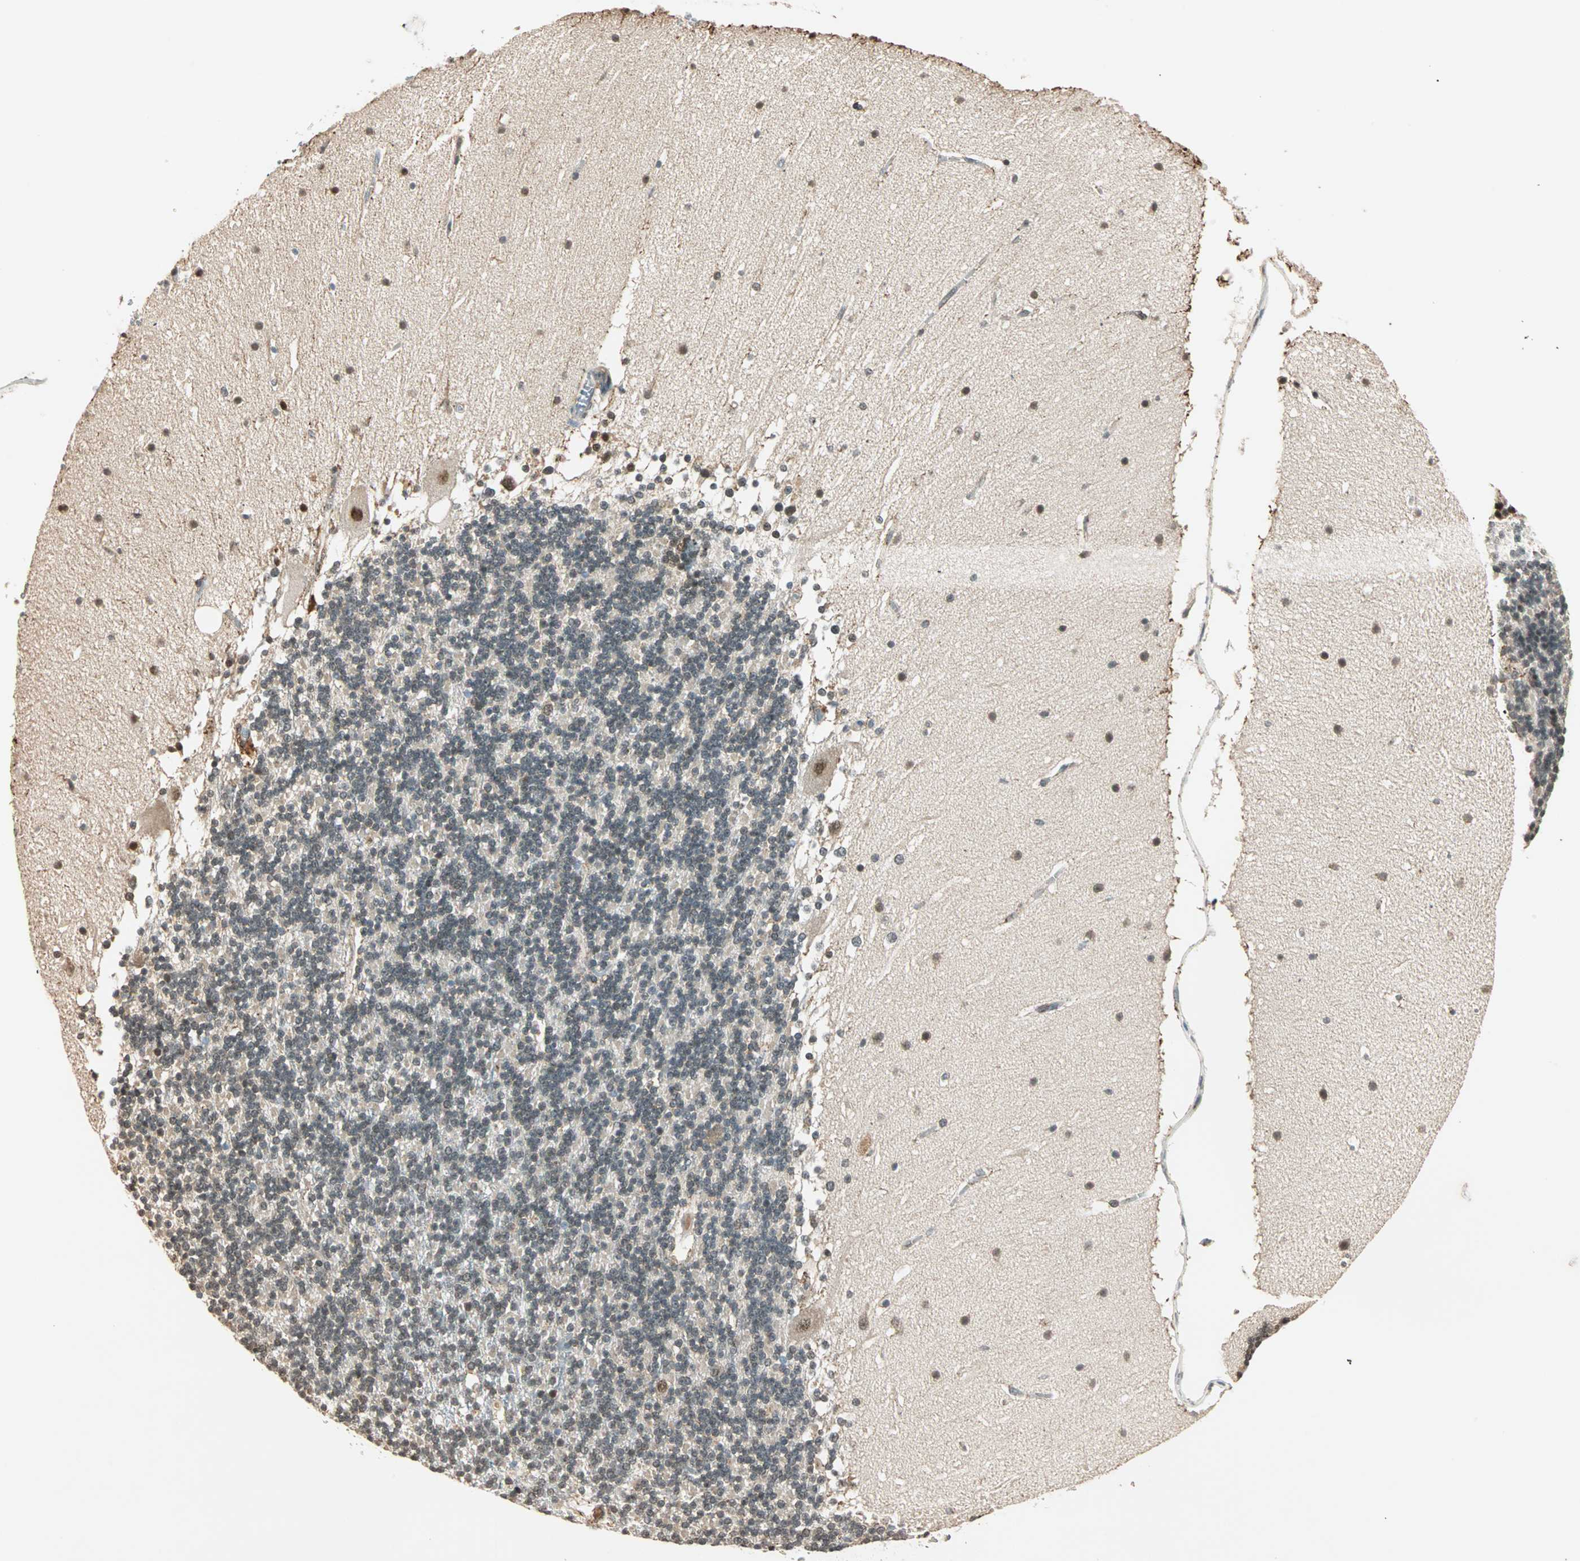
{"staining": {"intensity": "weak", "quantity": "25%-75%", "location": "nuclear"}, "tissue": "cerebellum", "cell_type": "Cells in granular layer", "image_type": "normal", "snomed": [{"axis": "morphology", "description": "Normal tissue, NOS"}, {"axis": "topography", "description": "Cerebellum"}], "caption": "A brown stain labels weak nuclear positivity of a protein in cells in granular layer of unremarkable human cerebellum.", "gene": "PRDM2", "patient": {"sex": "female", "age": 19}}